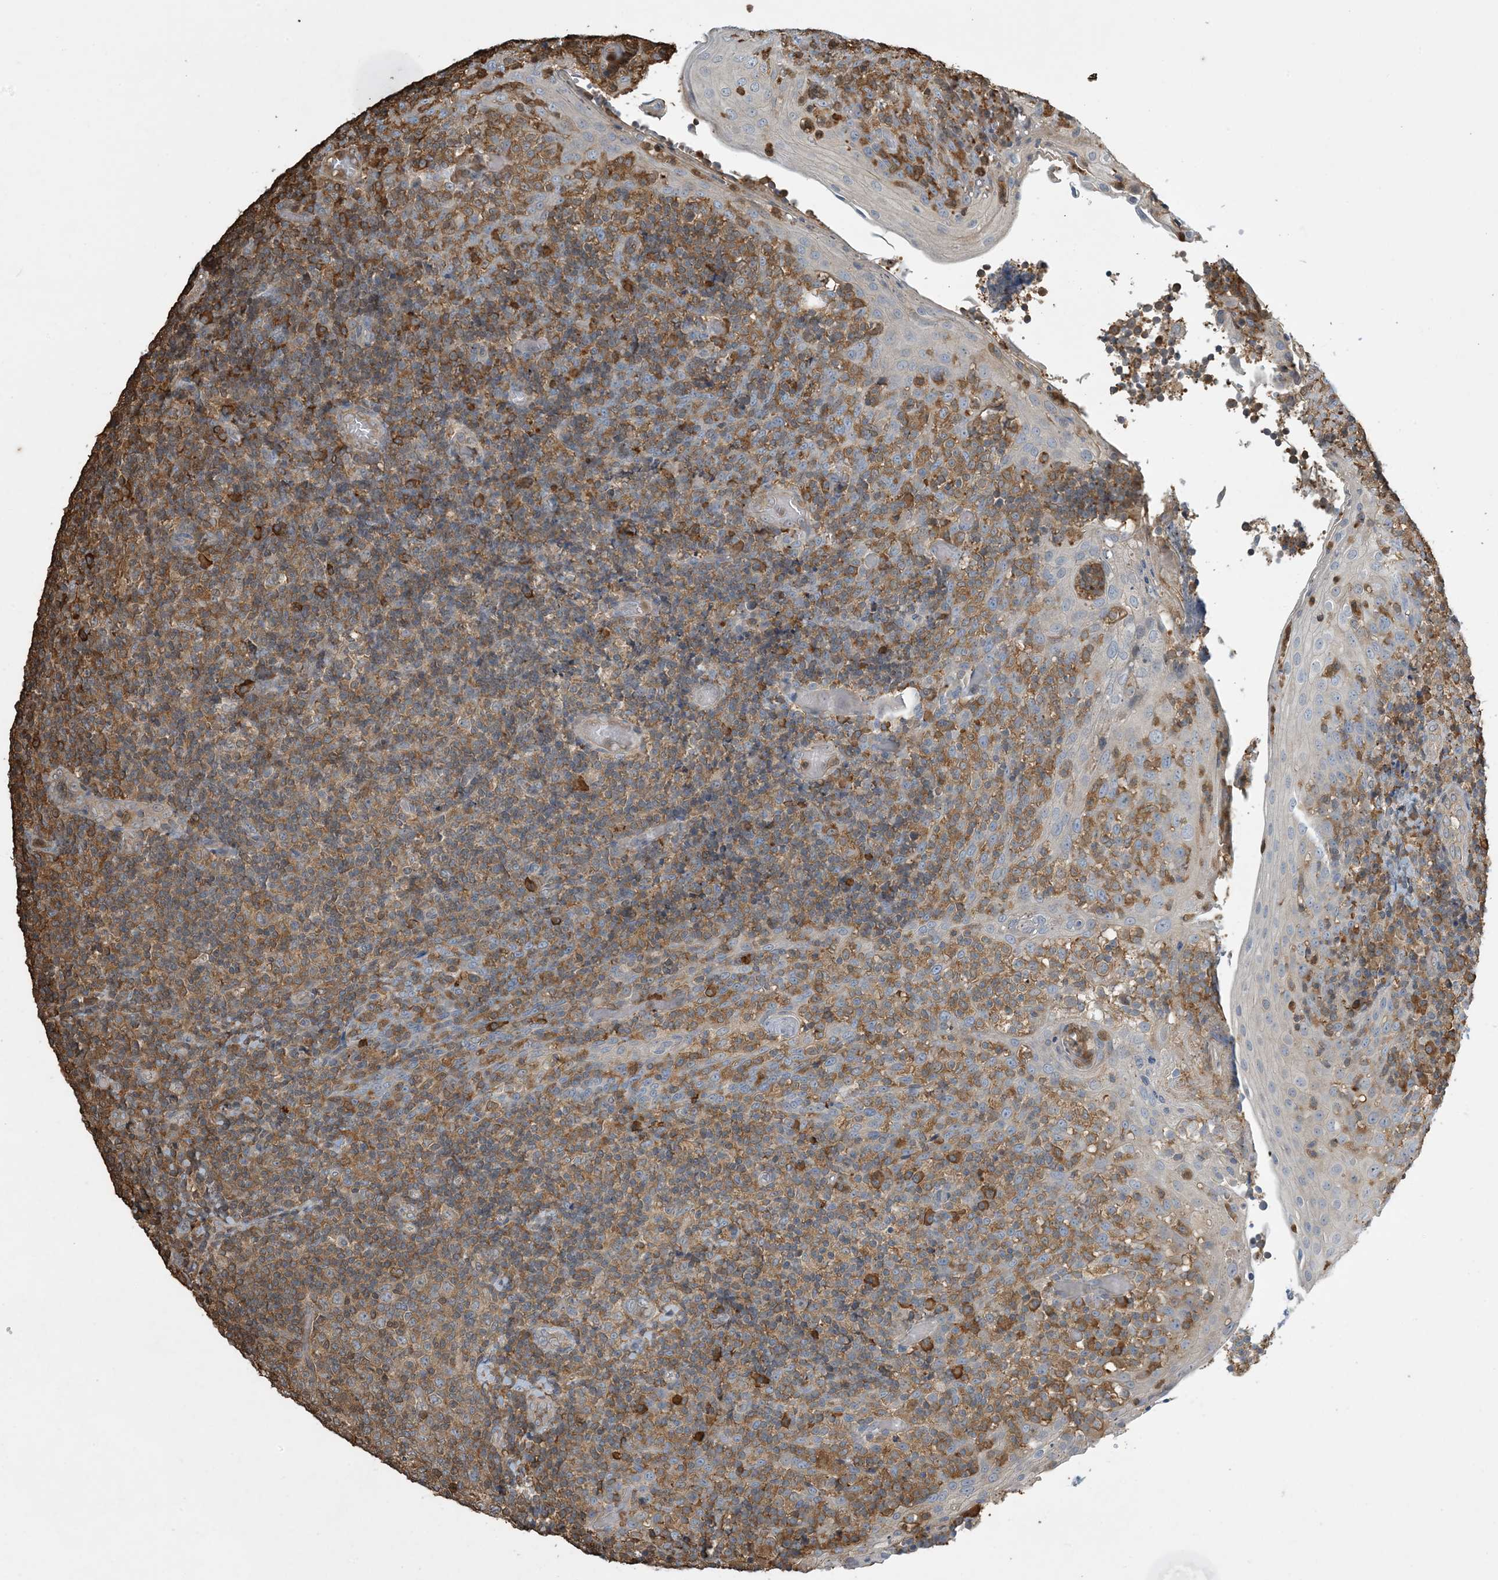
{"staining": {"intensity": "moderate", "quantity": "25%-75%", "location": "cytoplasmic/membranous"}, "tissue": "tonsil", "cell_type": "Germinal center cells", "image_type": "normal", "snomed": [{"axis": "morphology", "description": "Normal tissue, NOS"}, {"axis": "topography", "description": "Tonsil"}], "caption": "Immunohistochemical staining of unremarkable human tonsil exhibits moderate cytoplasmic/membranous protein expression in about 25%-75% of germinal center cells.", "gene": "TMSB4X", "patient": {"sex": "female", "age": 19}}